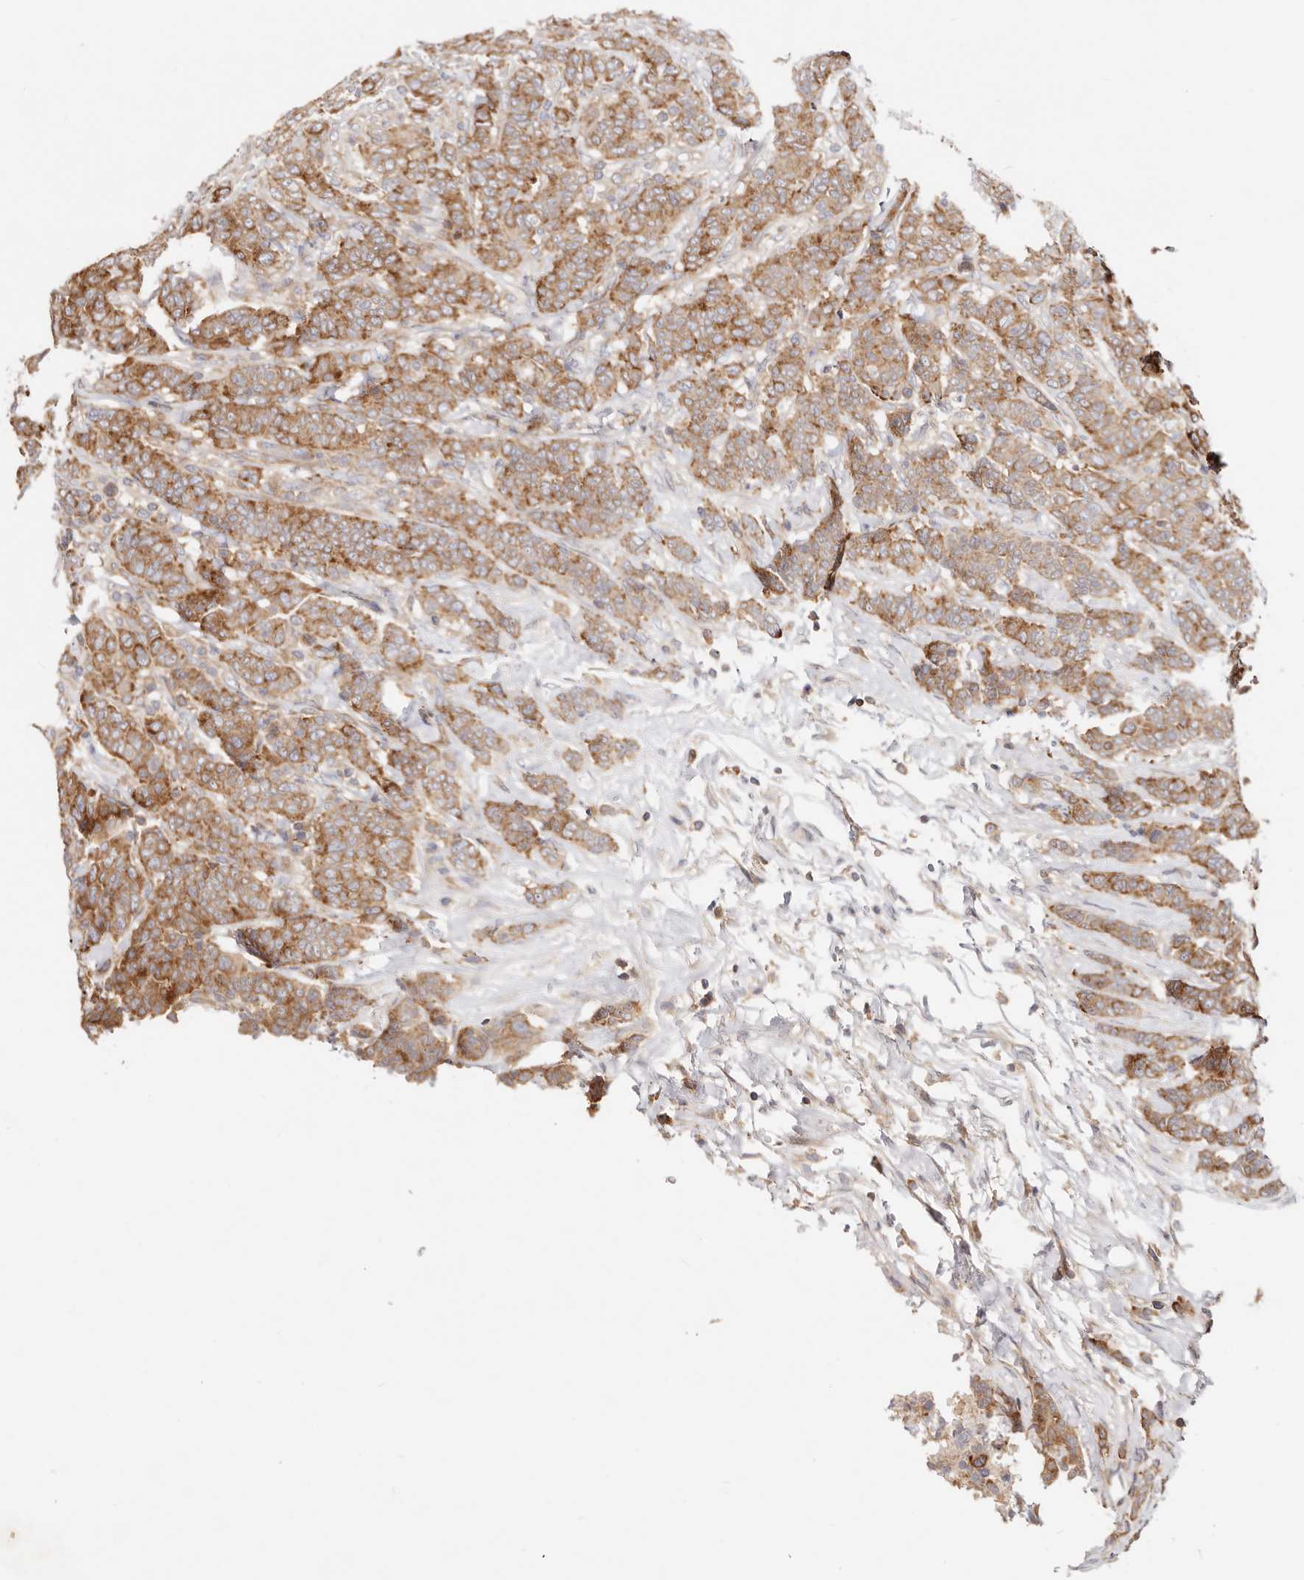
{"staining": {"intensity": "moderate", "quantity": ">75%", "location": "cytoplasmic/membranous"}, "tissue": "breast cancer", "cell_type": "Tumor cells", "image_type": "cancer", "snomed": [{"axis": "morphology", "description": "Duct carcinoma"}, {"axis": "topography", "description": "Breast"}], "caption": "Intraductal carcinoma (breast) stained for a protein shows moderate cytoplasmic/membranous positivity in tumor cells. (IHC, brightfield microscopy, high magnification).", "gene": "GNA13", "patient": {"sex": "female", "age": 37}}